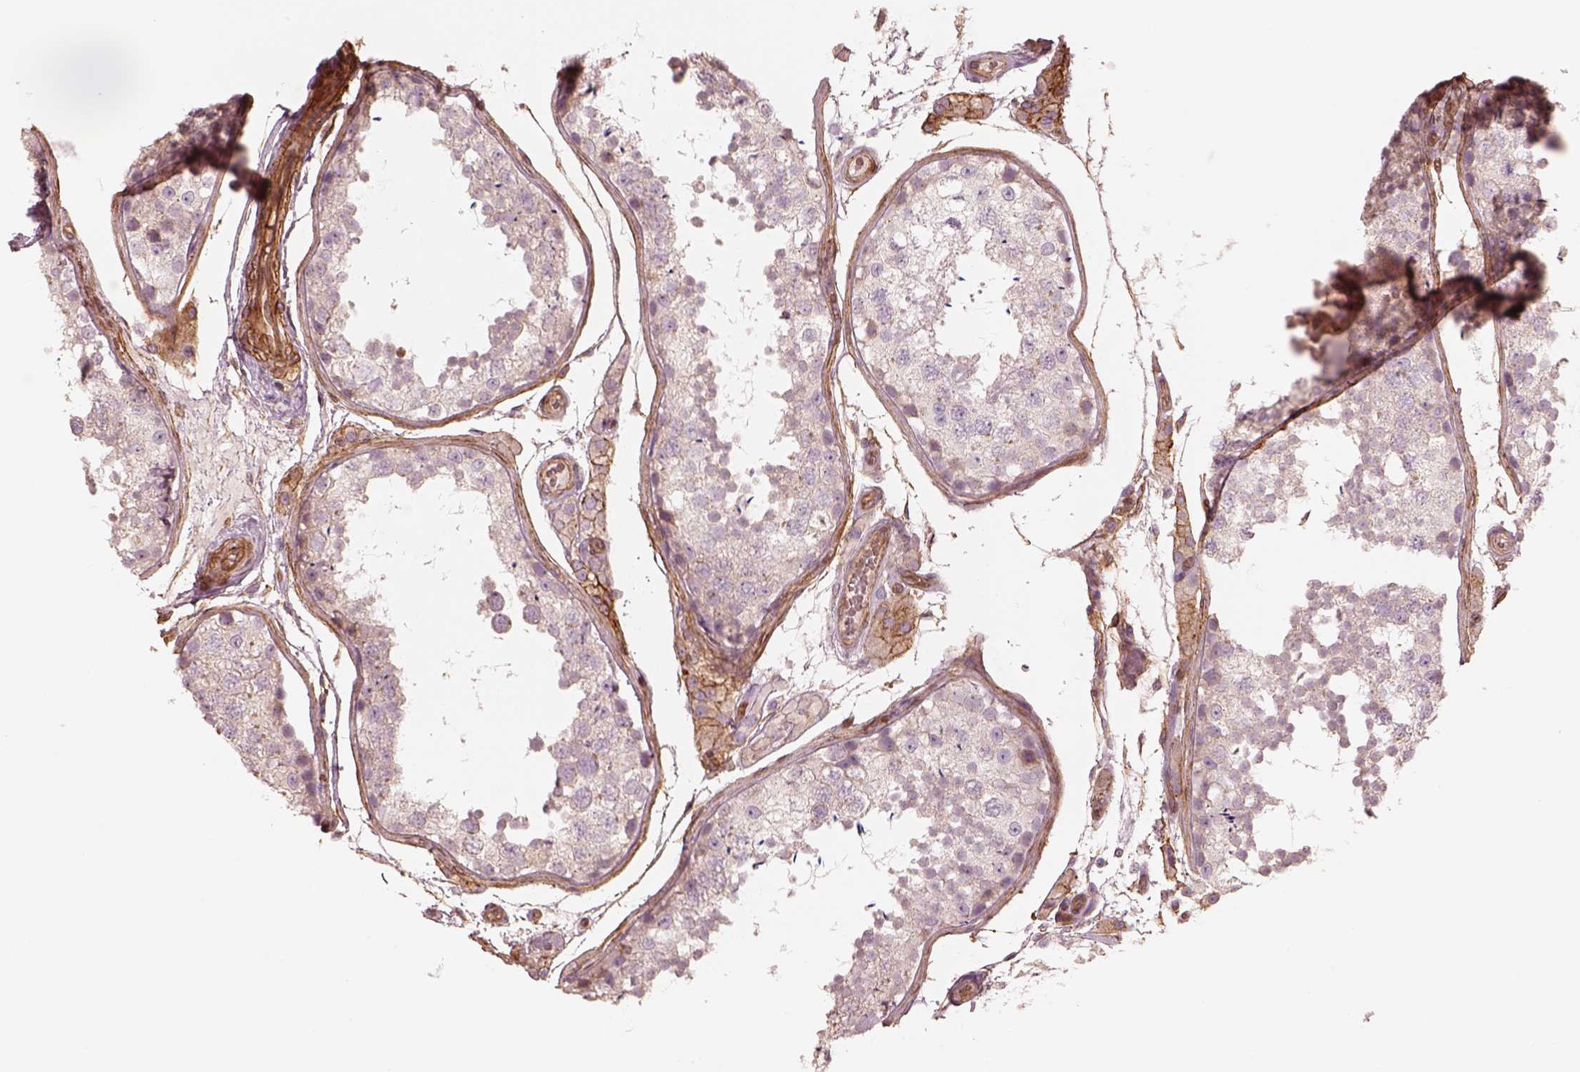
{"staining": {"intensity": "negative", "quantity": "none", "location": "none"}, "tissue": "testis", "cell_type": "Cells in seminiferous ducts", "image_type": "normal", "snomed": [{"axis": "morphology", "description": "Normal tissue, NOS"}, {"axis": "topography", "description": "Testis"}], "caption": "An IHC micrograph of benign testis is shown. There is no staining in cells in seminiferous ducts of testis.", "gene": "CRYM", "patient": {"sex": "male", "age": 29}}